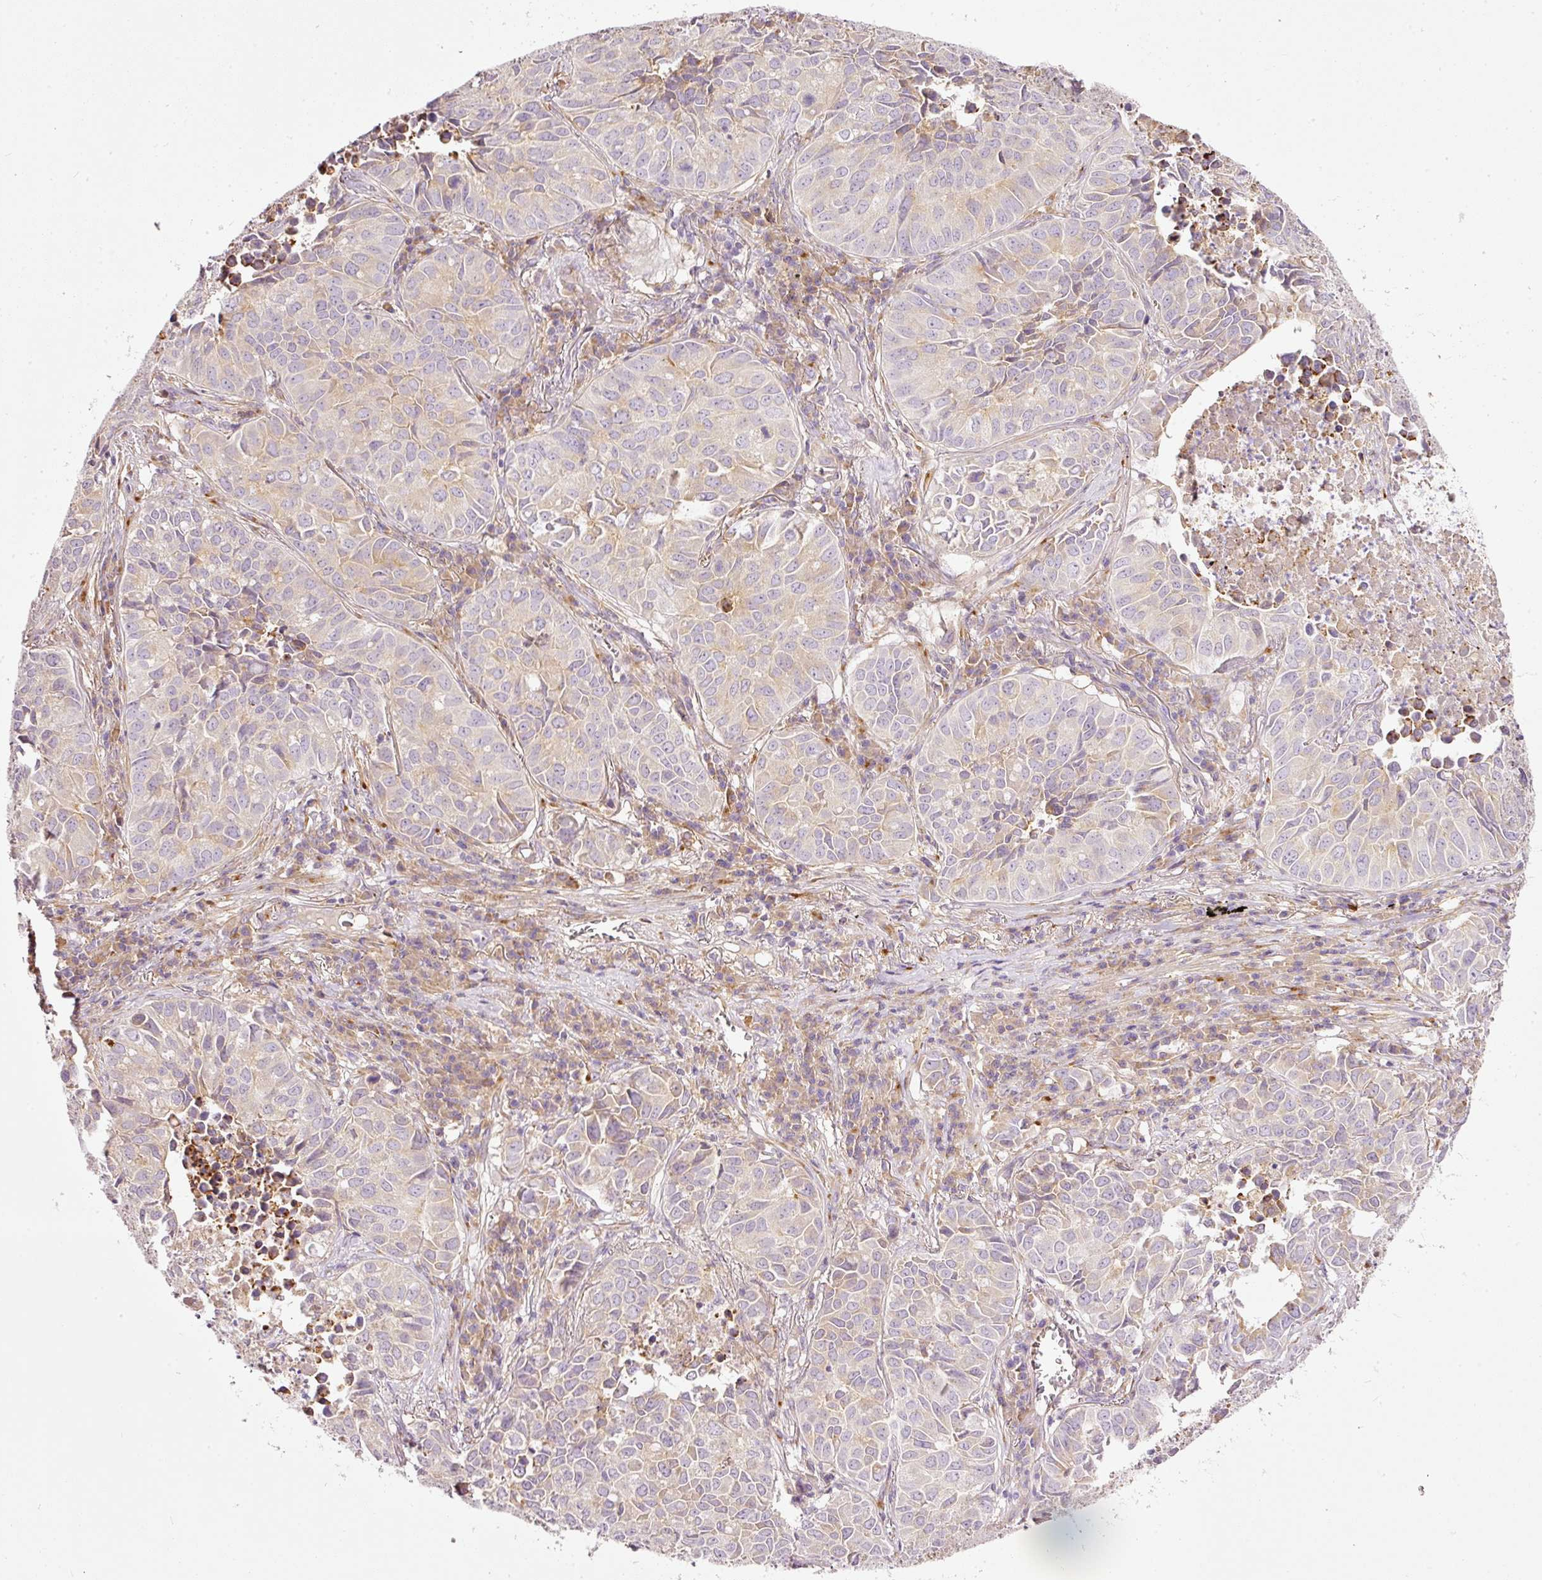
{"staining": {"intensity": "negative", "quantity": "none", "location": "none"}, "tissue": "lung cancer", "cell_type": "Tumor cells", "image_type": "cancer", "snomed": [{"axis": "morphology", "description": "Adenocarcinoma, NOS"}, {"axis": "topography", "description": "Lung"}], "caption": "A micrograph of adenocarcinoma (lung) stained for a protein exhibits no brown staining in tumor cells.", "gene": "PAQR9", "patient": {"sex": "female", "age": 50}}